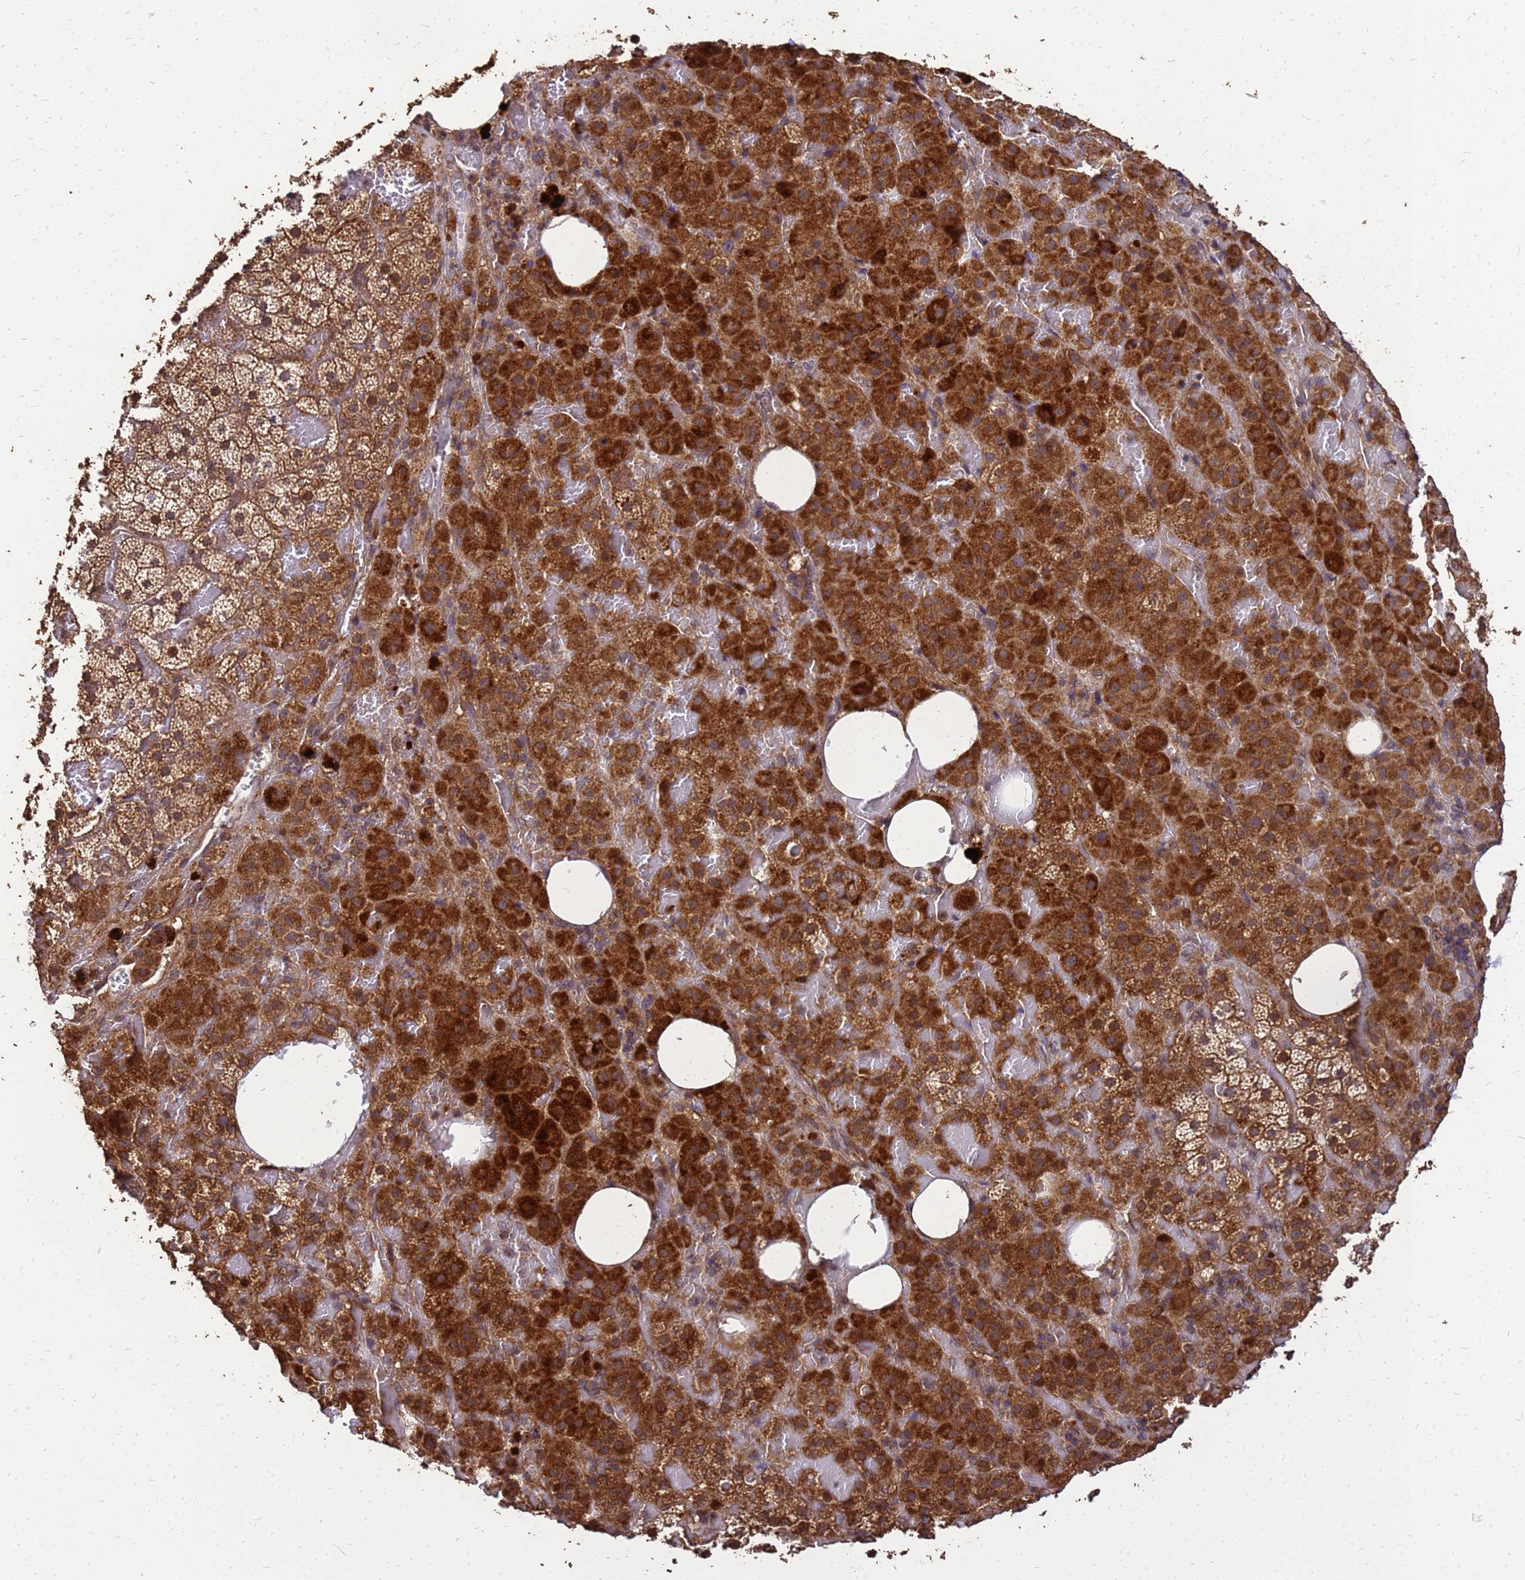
{"staining": {"intensity": "strong", "quantity": ">75%", "location": "cytoplasmic/membranous"}, "tissue": "adrenal gland", "cell_type": "Glandular cells", "image_type": "normal", "snomed": [{"axis": "morphology", "description": "Normal tissue, NOS"}, {"axis": "topography", "description": "Adrenal gland"}], "caption": "Unremarkable adrenal gland demonstrates strong cytoplasmic/membranous positivity in about >75% of glandular cells, visualized by immunohistochemistry. The staining was performed using DAB (3,3'-diaminobenzidine), with brown indicating positive protein expression. Nuclei are stained blue with hematoxylin.", "gene": "ZNF618", "patient": {"sex": "female", "age": 59}}